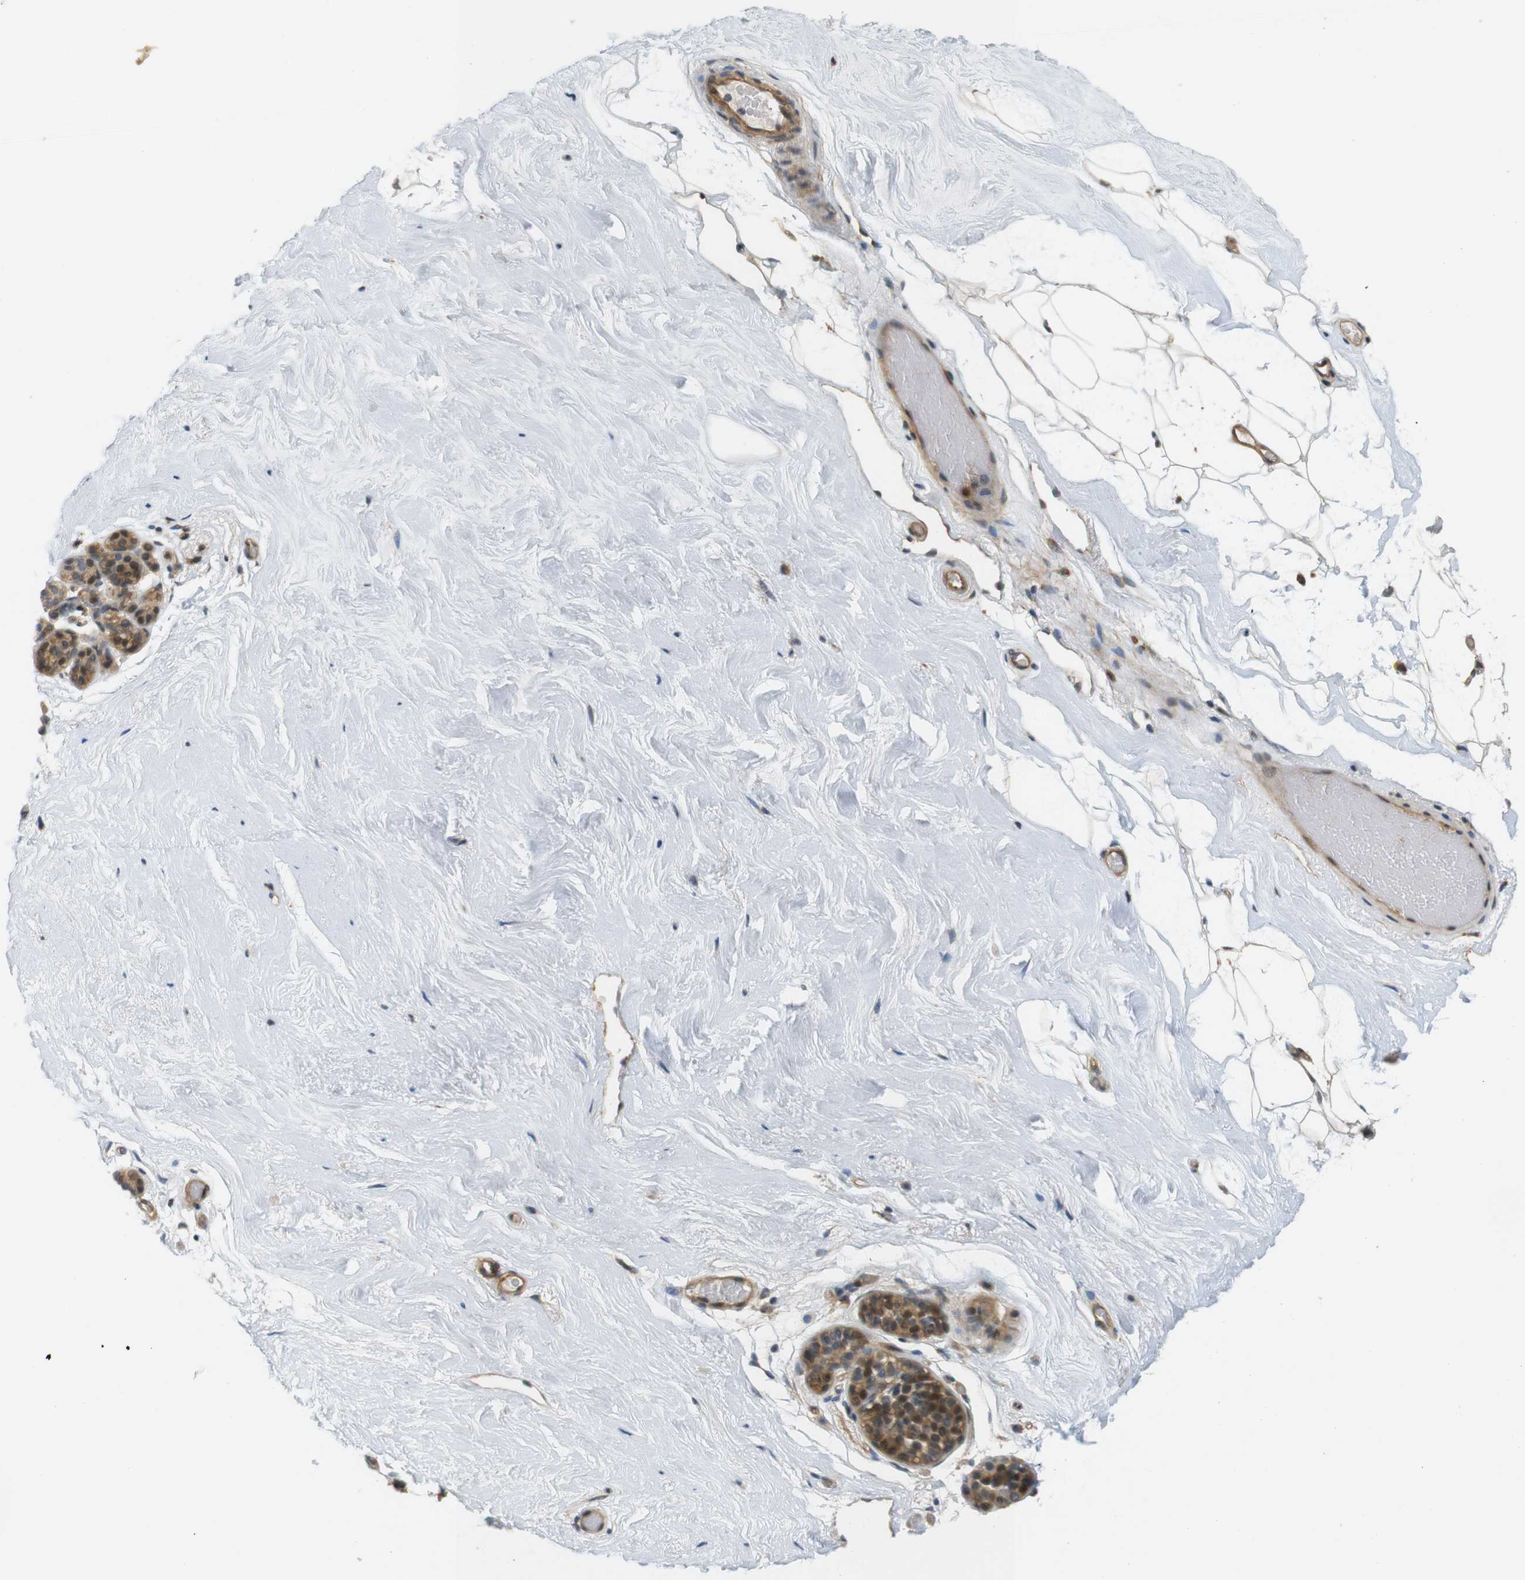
{"staining": {"intensity": "weak", "quantity": ">75%", "location": "cytoplasmic/membranous,nuclear"}, "tissue": "breast", "cell_type": "Adipocytes", "image_type": "normal", "snomed": [{"axis": "morphology", "description": "Normal tissue, NOS"}, {"axis": "topography", "description": "Breast"}], "caption": "Breast stained with immunohistochemistry exhibits weak cytoplasmic/membranous,nuclear staining in about >75% of adipocytes.", "gene": "TSPAN9", "patient": {"sex": "female", "age": 75}}